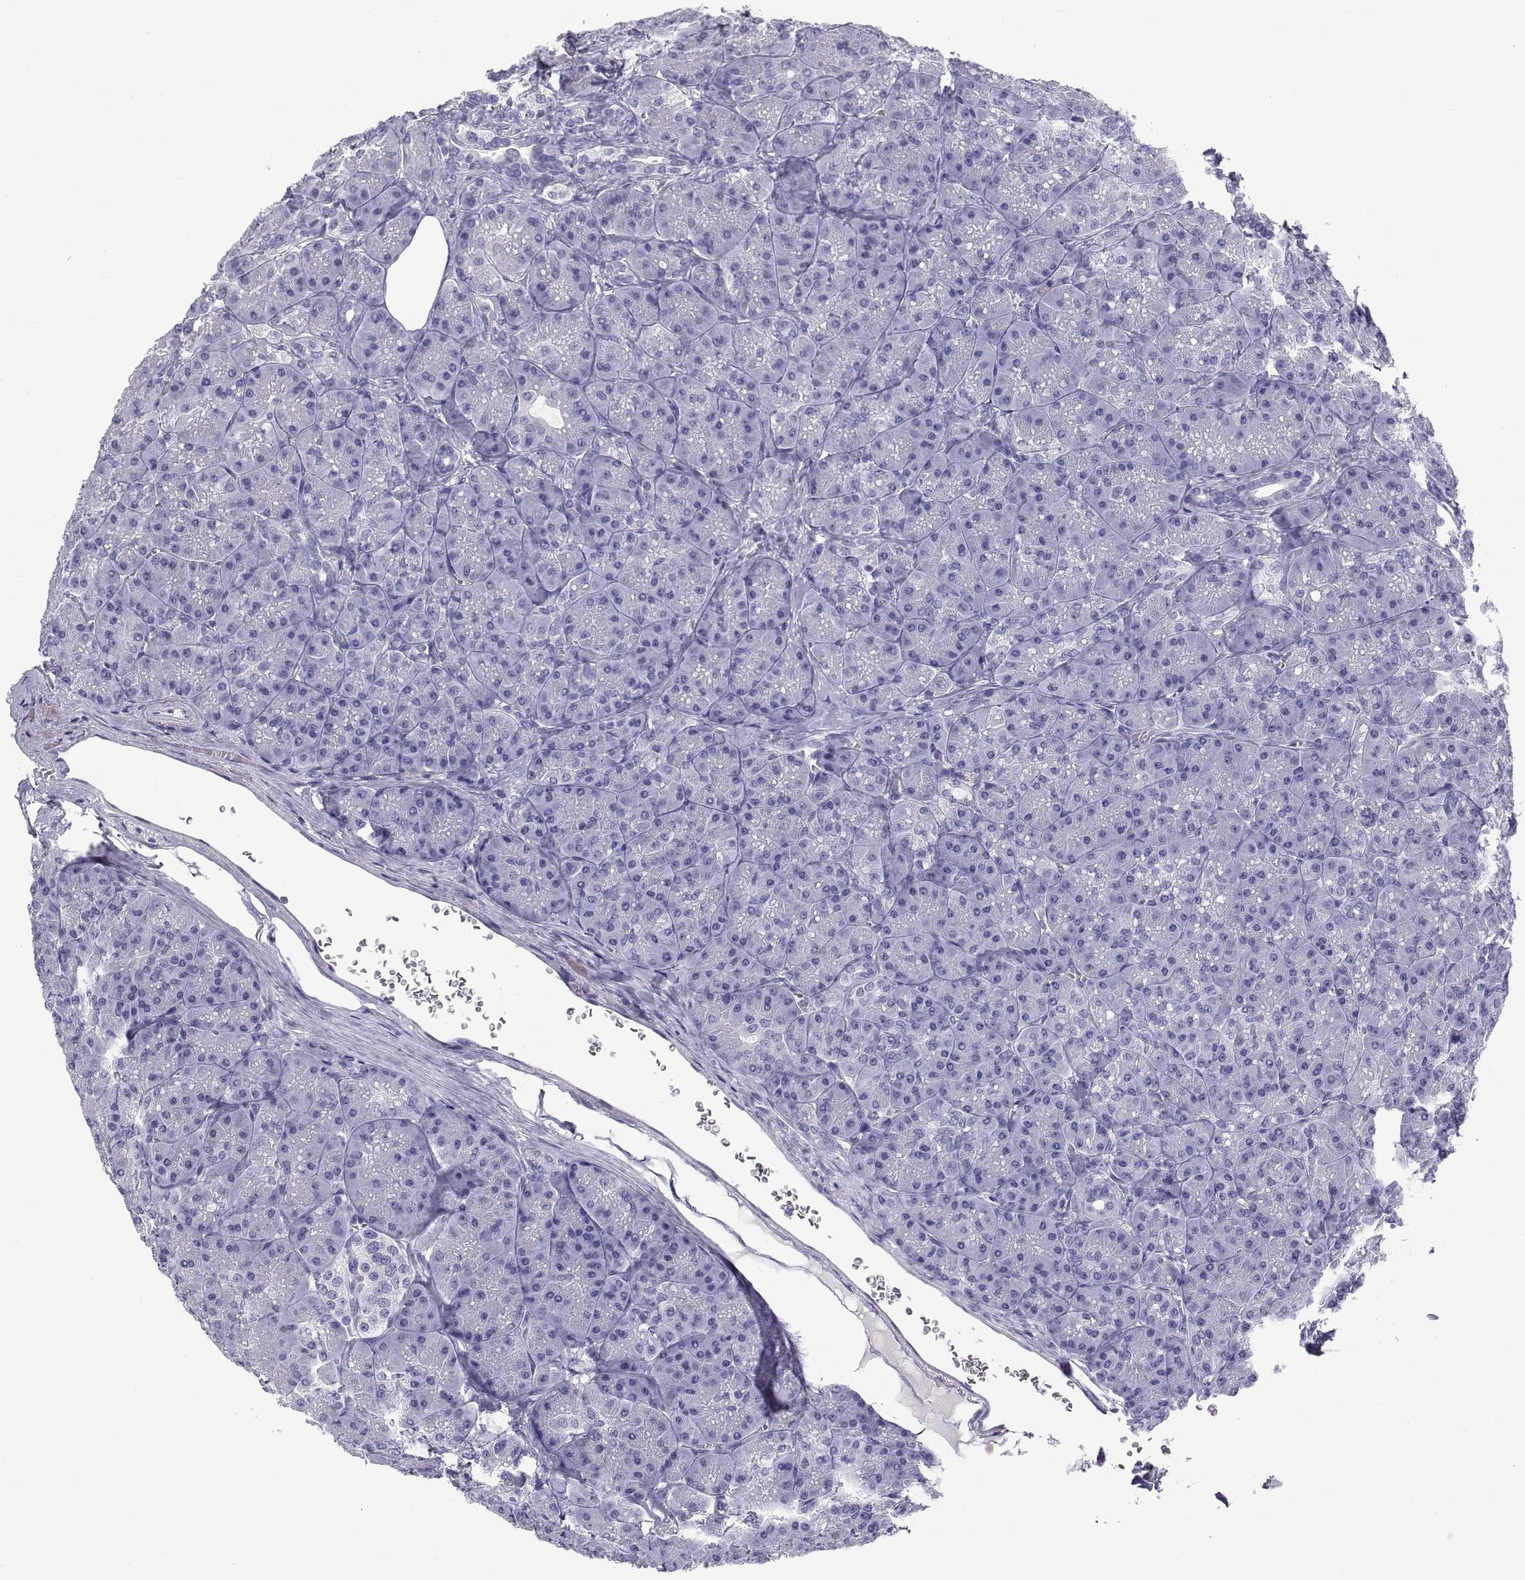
{"staining": {"intensity": "negative", "quantity": "none", "location": "none"}, "tissue": "pancreas", "cell_type": "Exocrine glandular cells", "image_type": "normal", "snomed": [{"axis": "morphology", "description": "Normal tissue, NOS"}, {"axis": "topography", "description": "Pancreas"}], "caption": "Immunohistochemistry micrograph of normal pancreas: human pancreas stained with DAB shows no significant protein expression in exocrine glandular cells.", "gene": "TEX13A", "patient": {"sex": "male", "age": 57}}